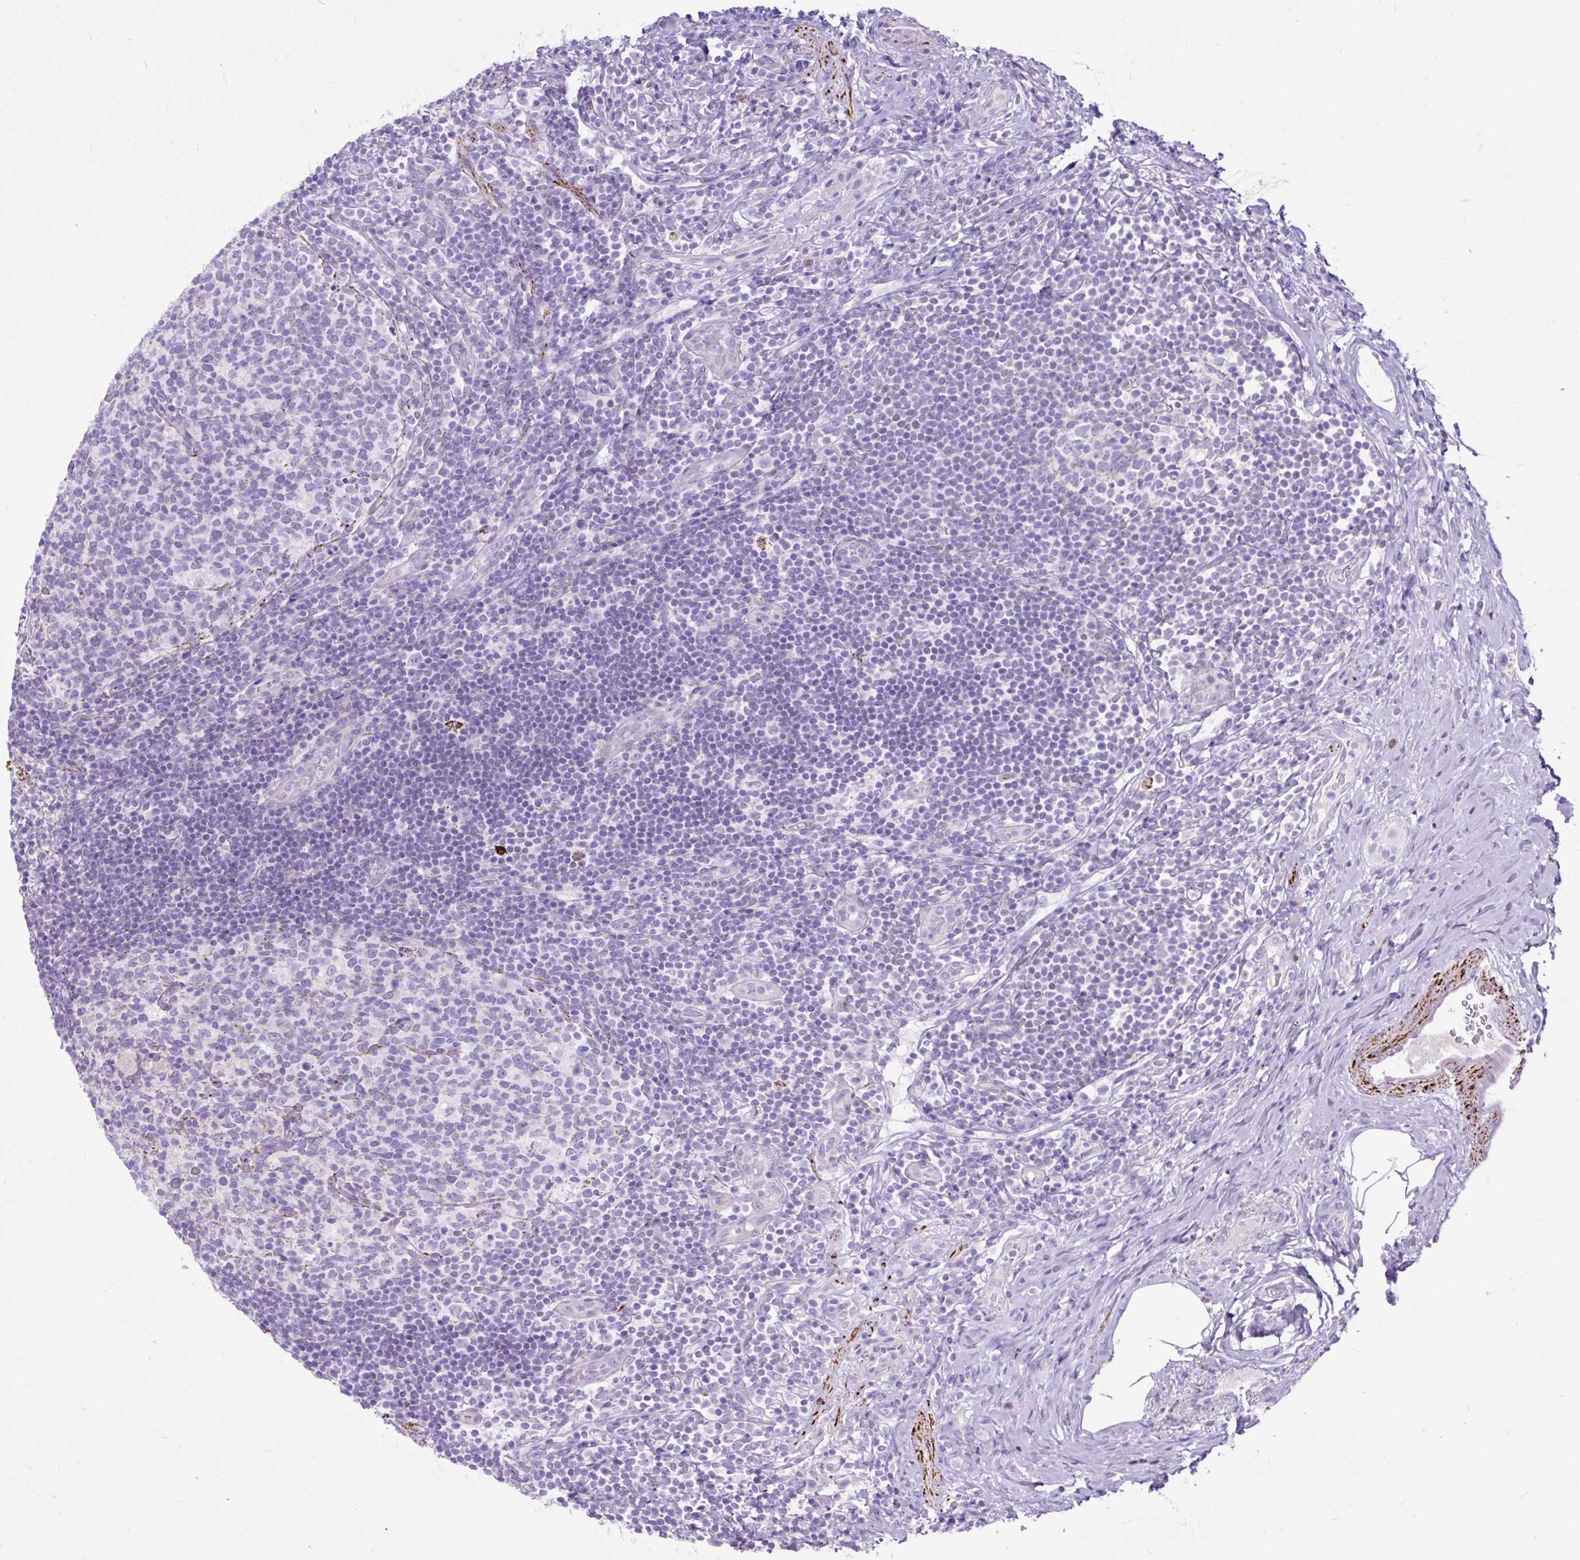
{"staining": {"intensity": "strong", "quantity": ">75%", "location": "cytoplasmic/membranous"}, "tissue": "appendix", "cell_type": "Glandular cells", "image_type": "normal", "snomed": [{"axis": "morphology", "description": "Normal tissue, NOS"}, {"axis": "topography", "description": "Appendix"}], "caption": "Immunohistochemical staining of benign appendix demonstrates high levels of strong cytoplasmic/membranous staining in approximately >75% of glandular cells. The staining was performed using DAB (3,3'-diaminobenzidine) to visualize the protein expression in brown, while the nuclei were stained in blue with hematoxylin (Magnification: 20x).", "gene": "ZNF256", "patient": {"sex": "female", "age": 43}}